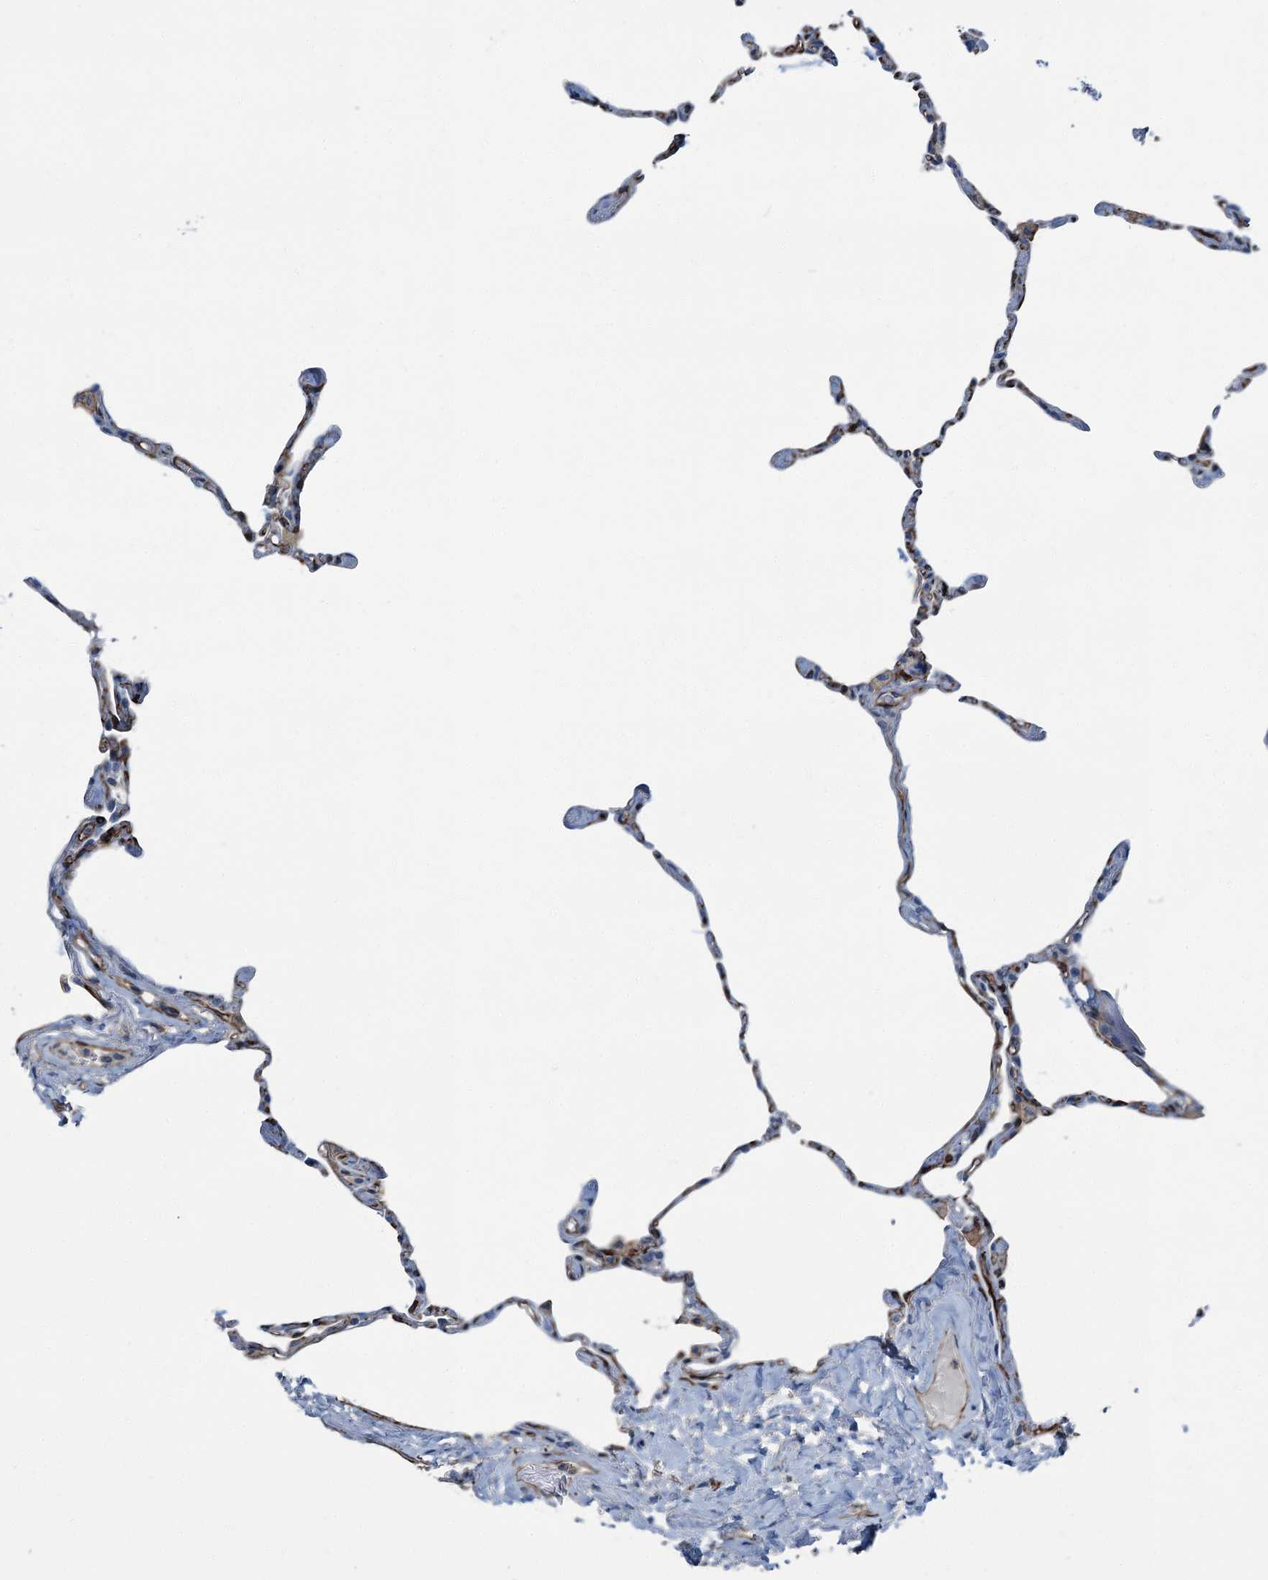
{"staining": {"intensity": "moderate", "quantity": "<25%", "location": "cytoplasmic/membranous"}, "tissue": "lung", "cell_type": "Alveolar cells", "image_type": "normal", "snomed": [{"axis": "morphology", "description": "Normal tissue, NOS"}, {"axis": "topography", "description": "Lung"}], "caption": "Alveolar cells demonstrate low levels of moderate cytoplasmic/membranous expression in about <25% of cells in benign human lung.", "gene": "AXL", "patient": {"sex": "male", "age": 65}}